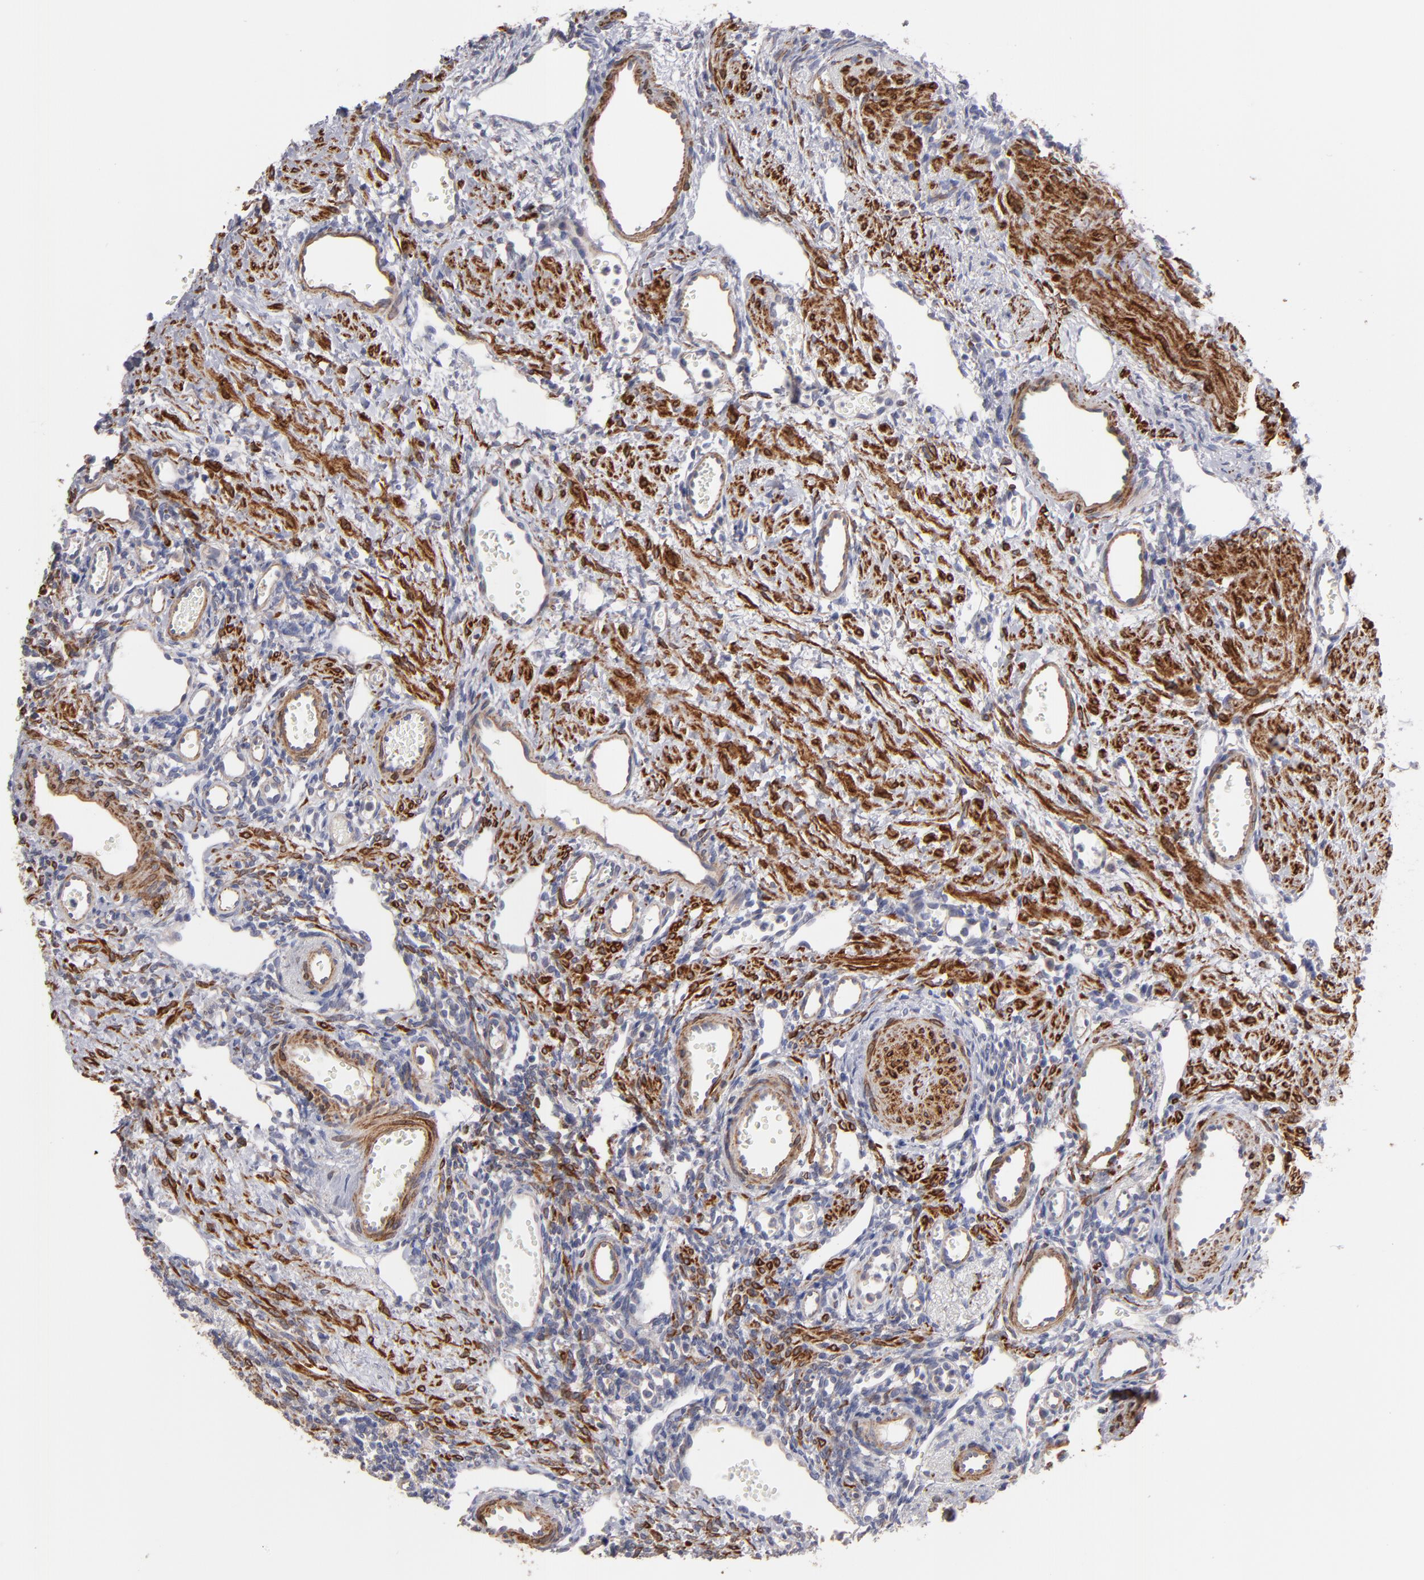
{"staining": {"intensity": "moderate", "quantity": "25%-75%", "location": "cytoplasmic/membranous"}, "tissue": "ovary", "cell_type": "Ovarian stroma cells", "image_type": "normal", "snomed": [{"axis": "morphology", "description": "Normal tissue, NOS"}, {"axis": "topography", "description": "Ovary"}], "caption": "The micrograph shows staining of unremarkable ovary, revealing moderate cytoplasmic/membranous protein expression (brown color) within ovarian stroma cells.", "gene": "SLMAP", "patient": {"sex": "female", "age": 33}}